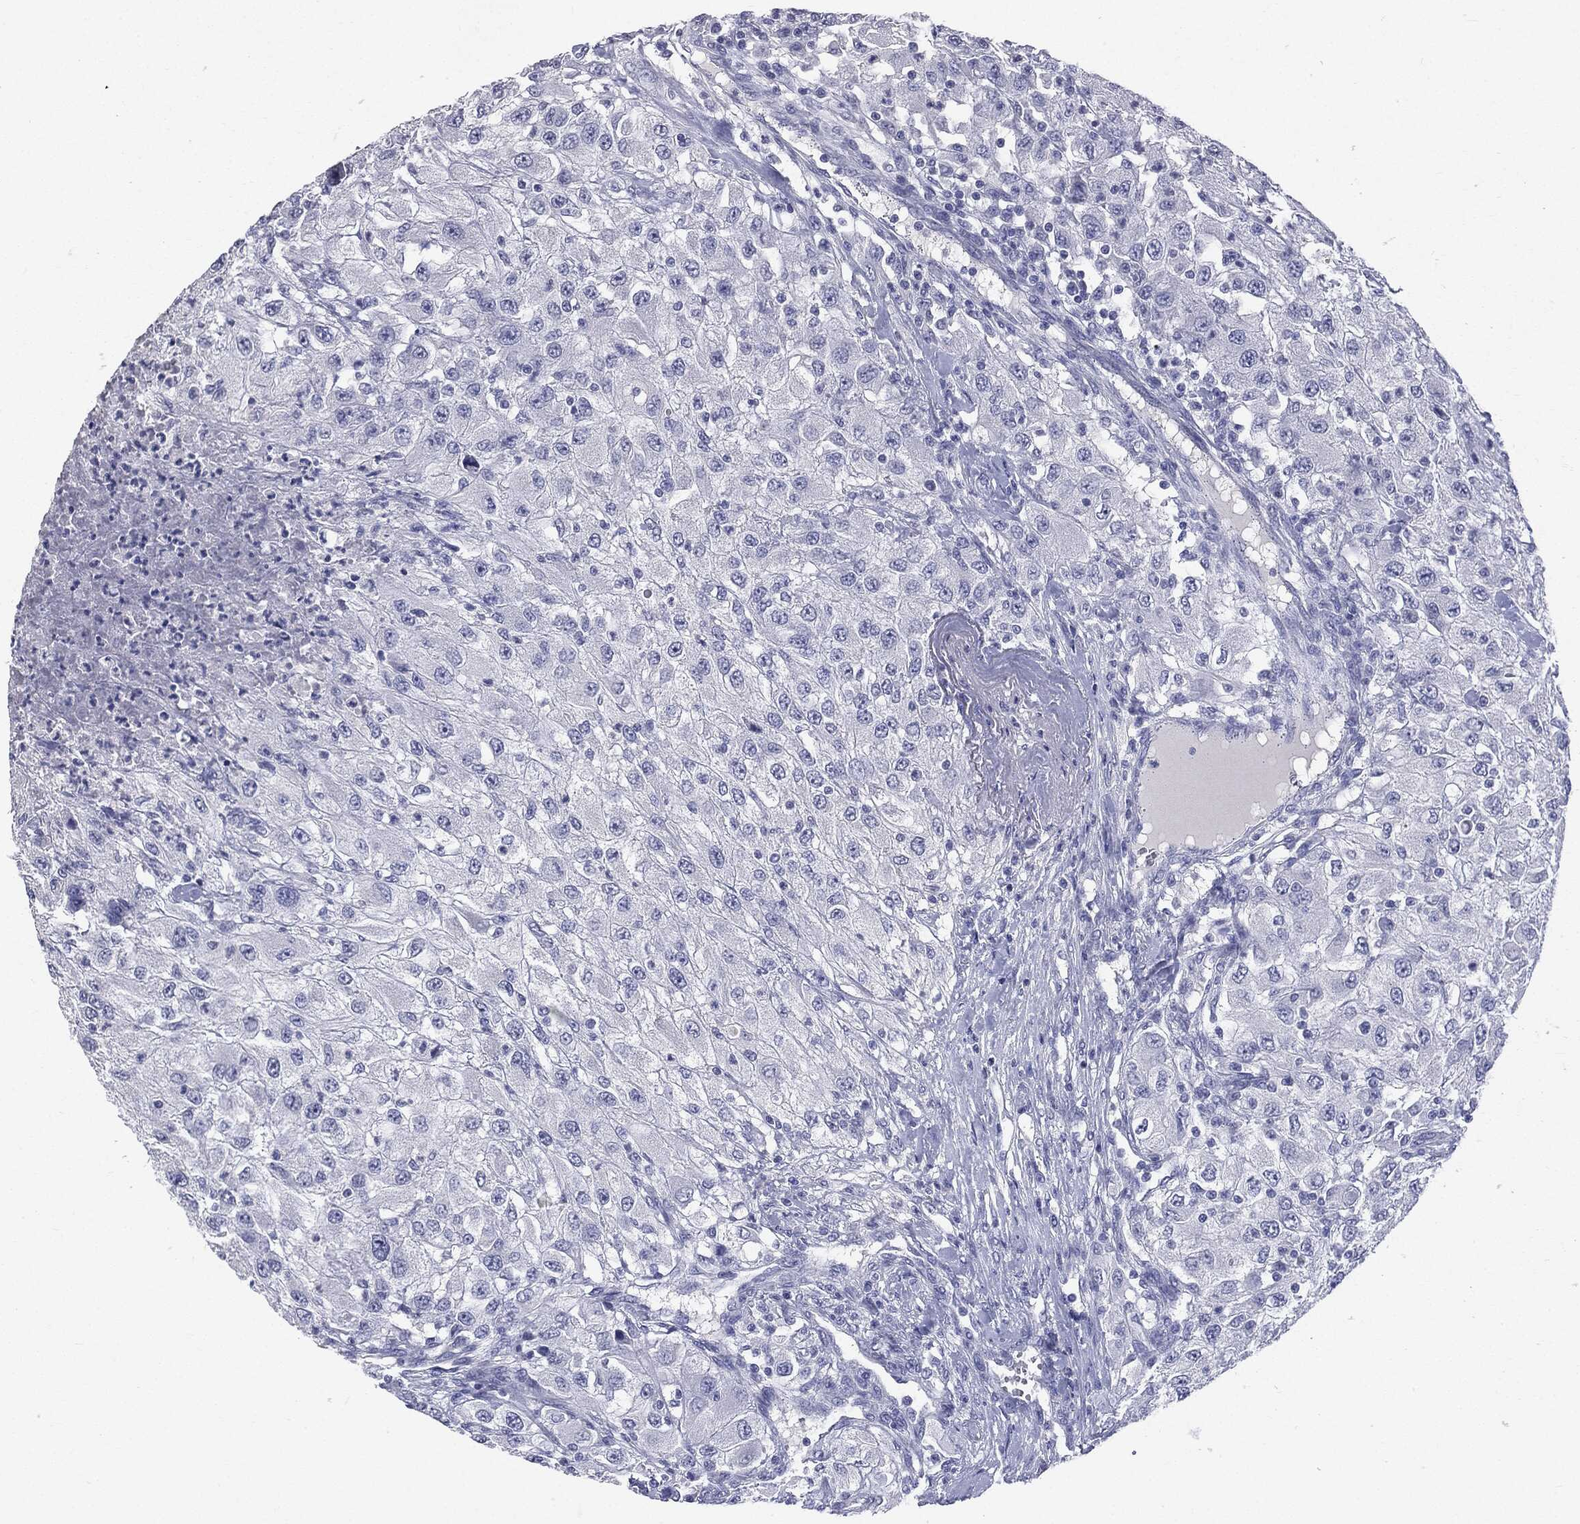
{"staining": {"intensity": "negative", "quantity": "none", "location": "none"}, "tissue": "renal cancer", "cell_type": "Tumor cells", "image_type": "cancer", "snomed": [{"axis": "morphology", "description": "Adenocarcinoma, NOS"}, {"axis": "topography", "description": "Kidney"}], "caption": "A micrograph of human renal adenocarcinoma is negative for staining in tumor cells. Nuclei are stained in blue.", "gene": "TSHB", "patient": {"sex": "female", "age": 67}}